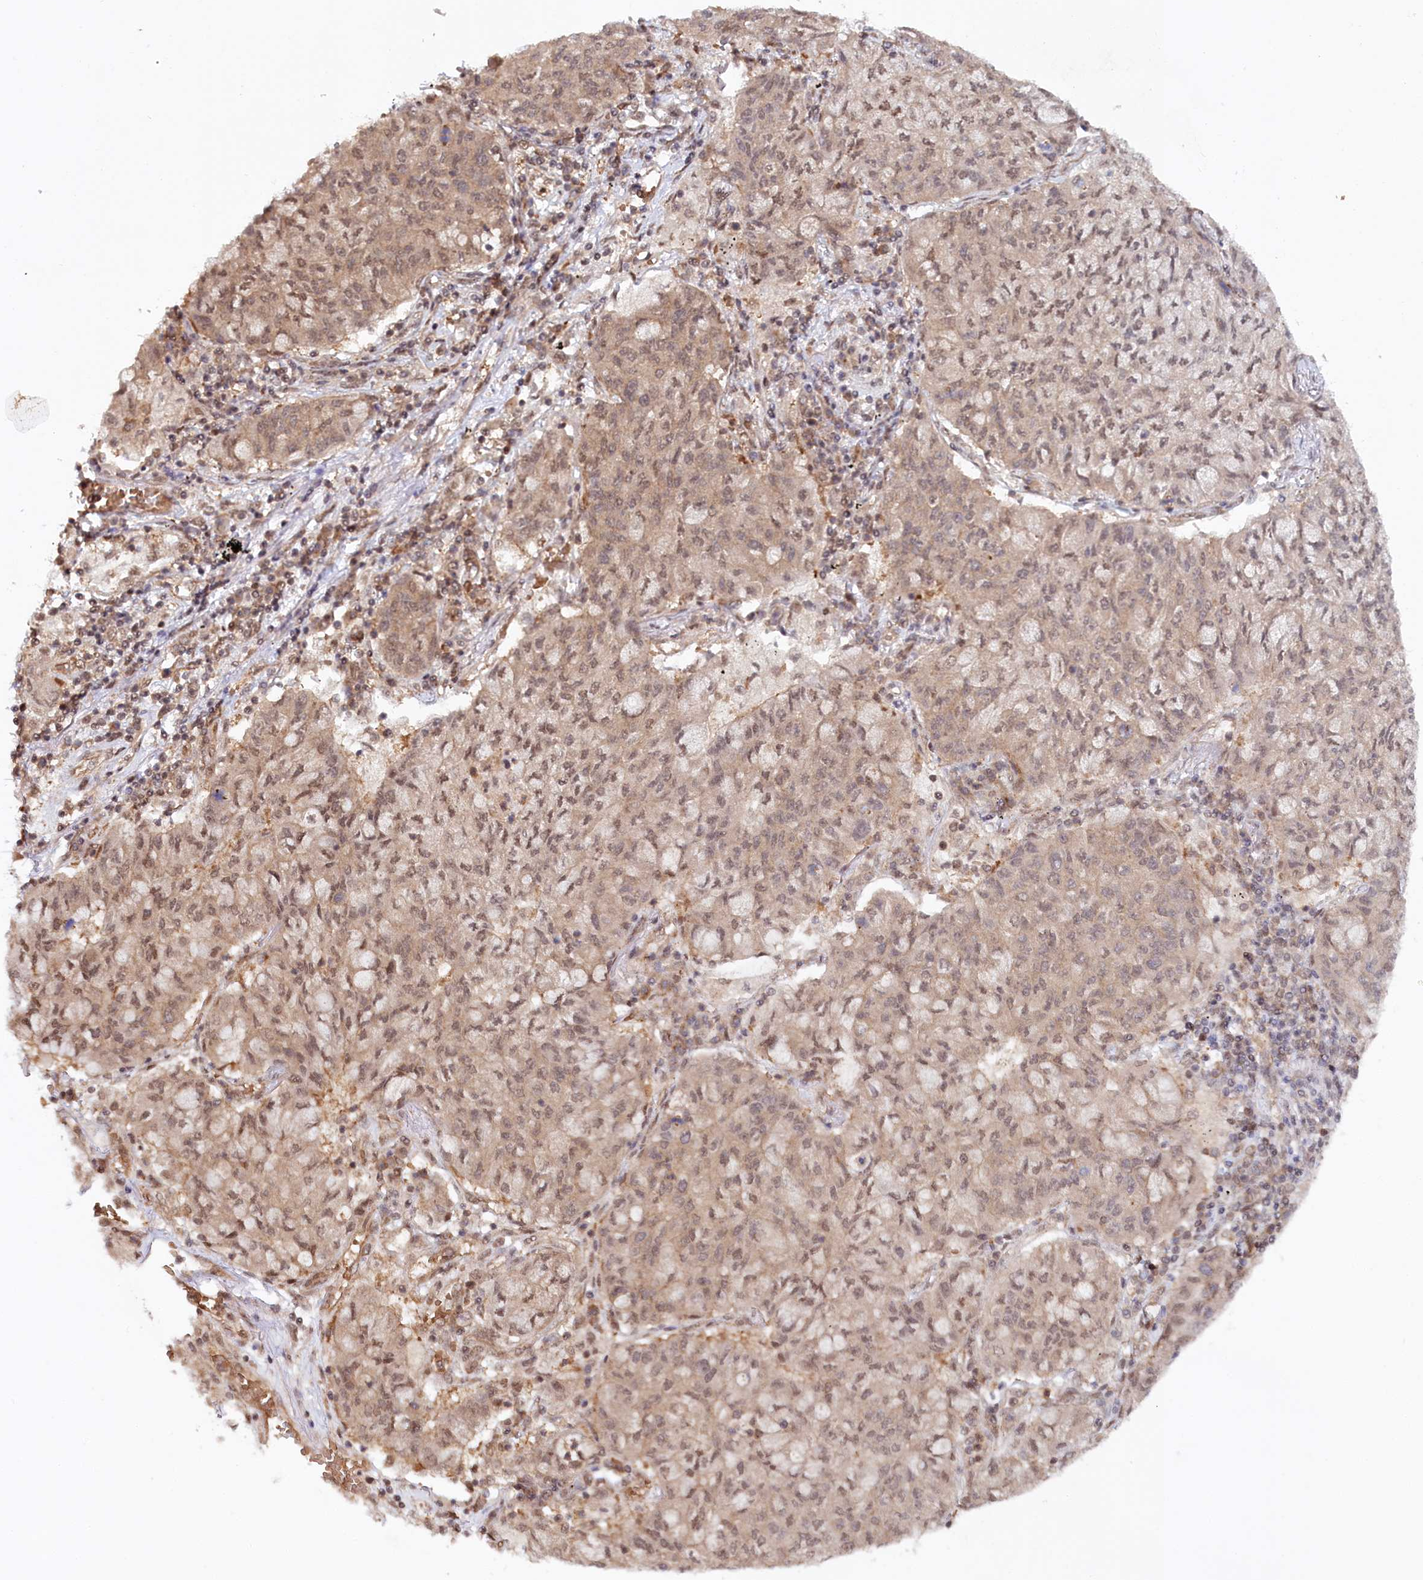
{"staining": {"intensity": "moderate", "quantity": "25%-75%", "location": "nuclear"}, "tissue": "lung cancer", "cell_type": "Tumor cells", "image_type": "cancer", "snomed": [{"axis": "morphology", "description": "Squamous cell carcinoma, NOS"}, {"axis": "topography", "description": "Lung"}], "caption": "Moderate nuclear positivity is identified in about 25%-75% of tumor cells in lung cancer (squamous cell carcinoma).", "gene": "CCDC65", "patient": {"sex": "male", "age": 74}}